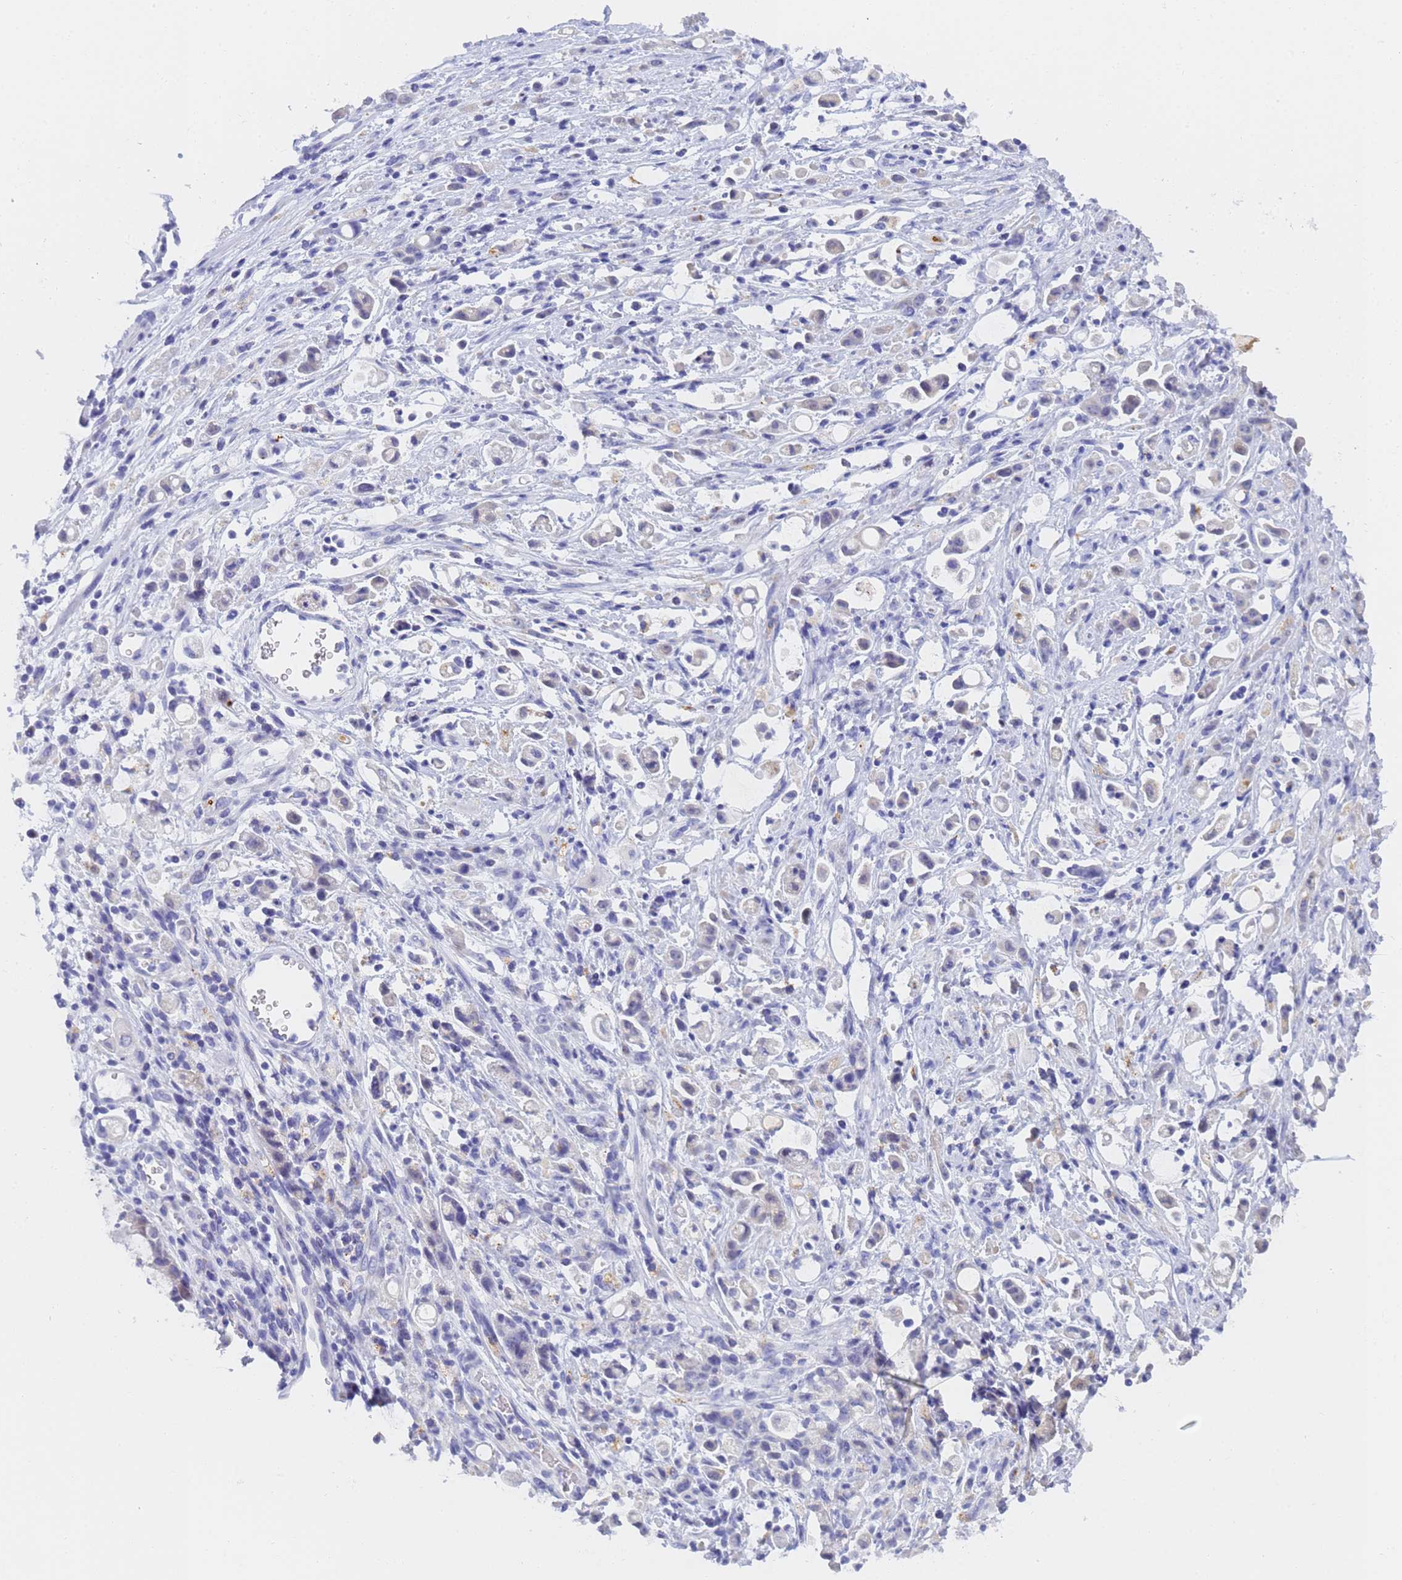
{"staining": {"intensity": "negative", "quantity": "none", "location": "none"}, "tissue": "stomach cancer", "cell_type": "Tumor cells", "image_type": "cancer", "snomed": [{"axis": "morphology", "description": "Adenocarcinoma, NOS"}, {"axis": "topography", "description": "Stomach"}], "caption": "Micrograph shows no protein staining in tumor cells of stomach cancer tissue.", "gene": "STATH", "patient": {"sex": "female", "age": 60}}